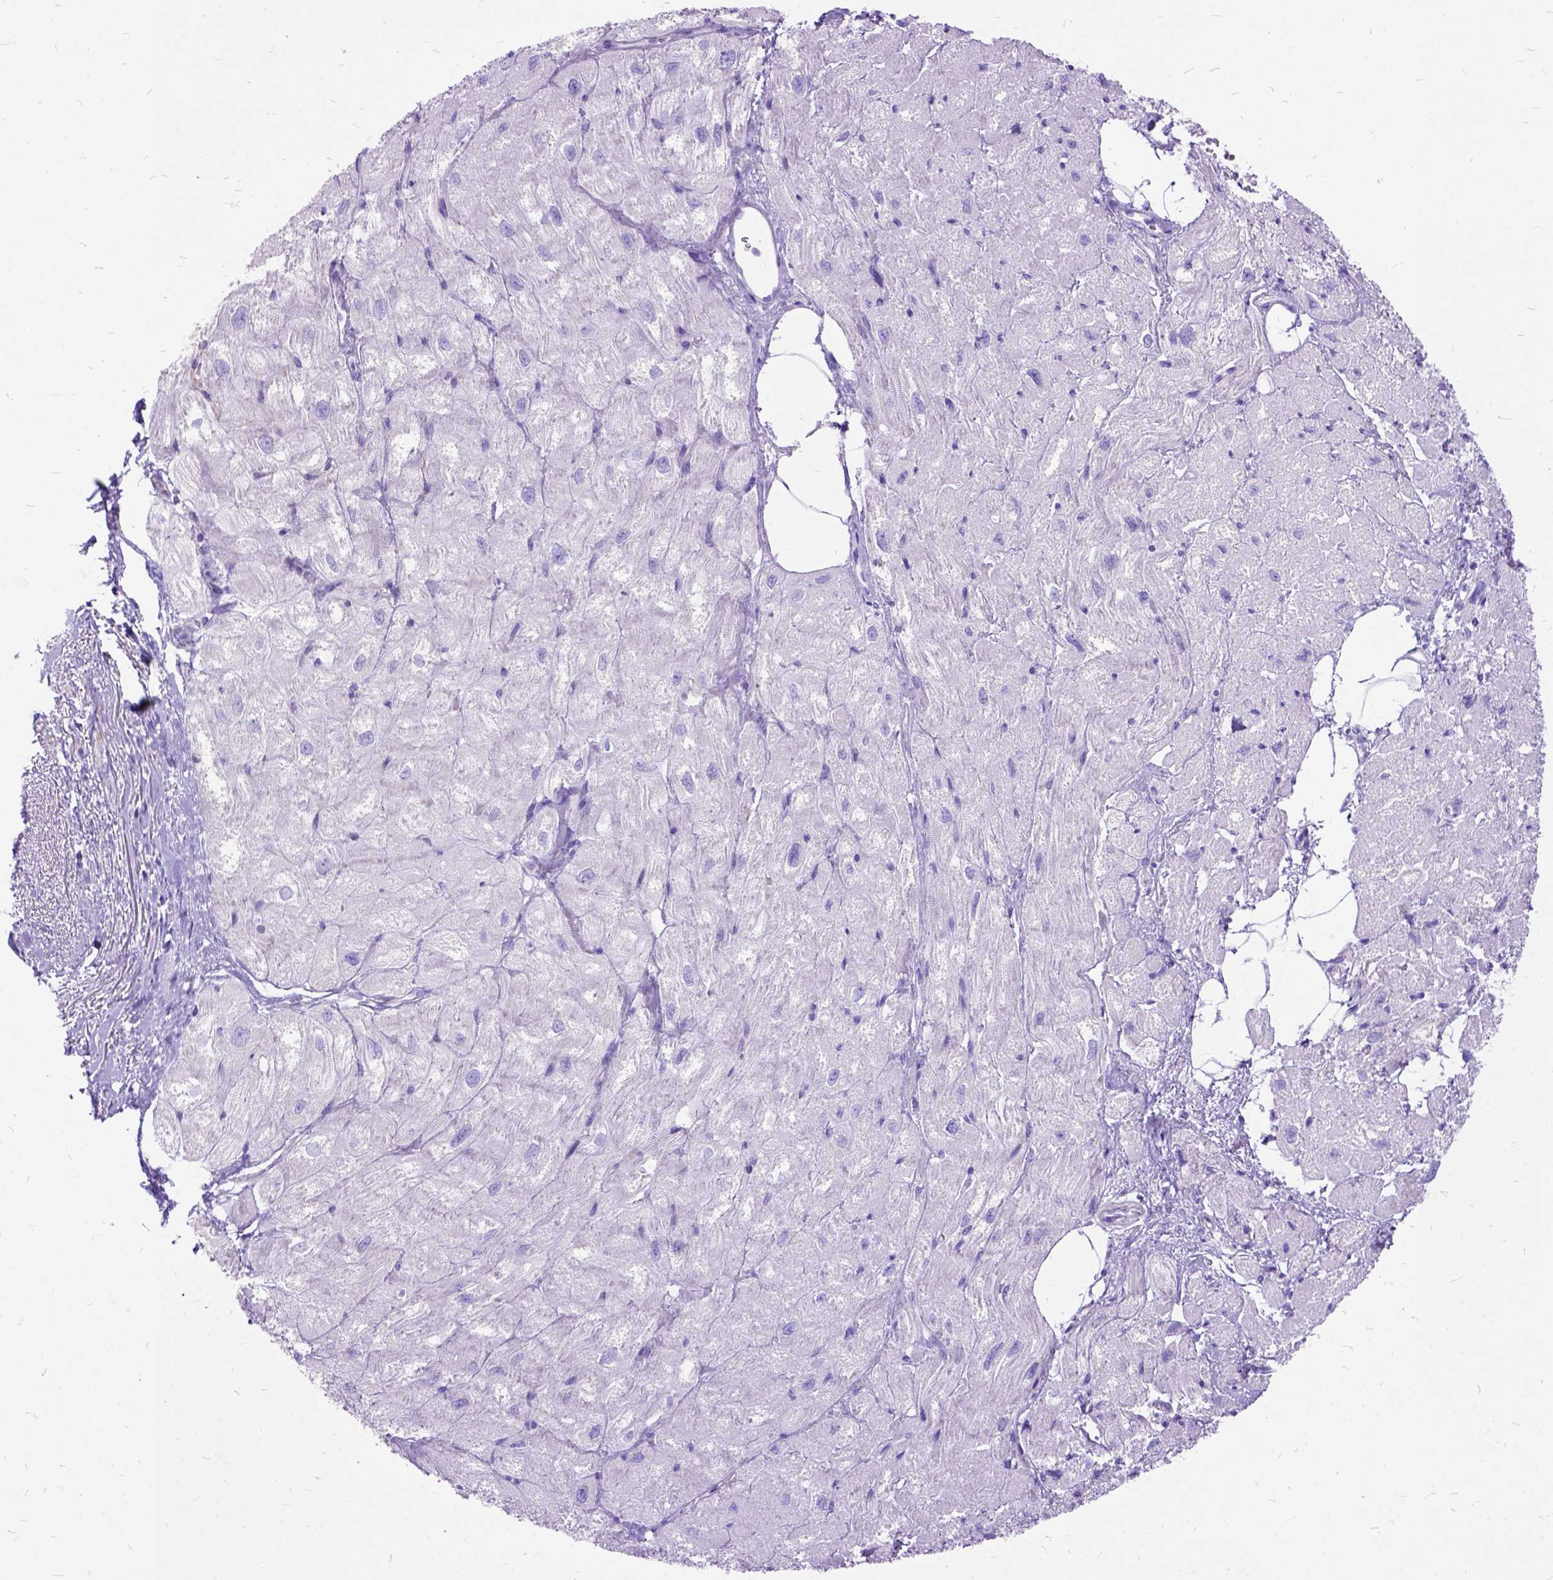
{"staining": {"intensity": "negative", "quantity": "none", "location": "none"}, "tissue": "heart muscle", "cell_type": "Cardiomyocytes", "image_type": "normal", "snomed": [{"axis": "morphology", "description": "Normal tissue, NOS"}, {"axis": "topography", "description": "Heart"}], "caption": "A photomicrograph of human heart muscle is negative for staining in cardiomyocytes. Nuclei are stained in blue.", "gene": "DNAH2", "patient": {"sex": "female", "age": 62}}